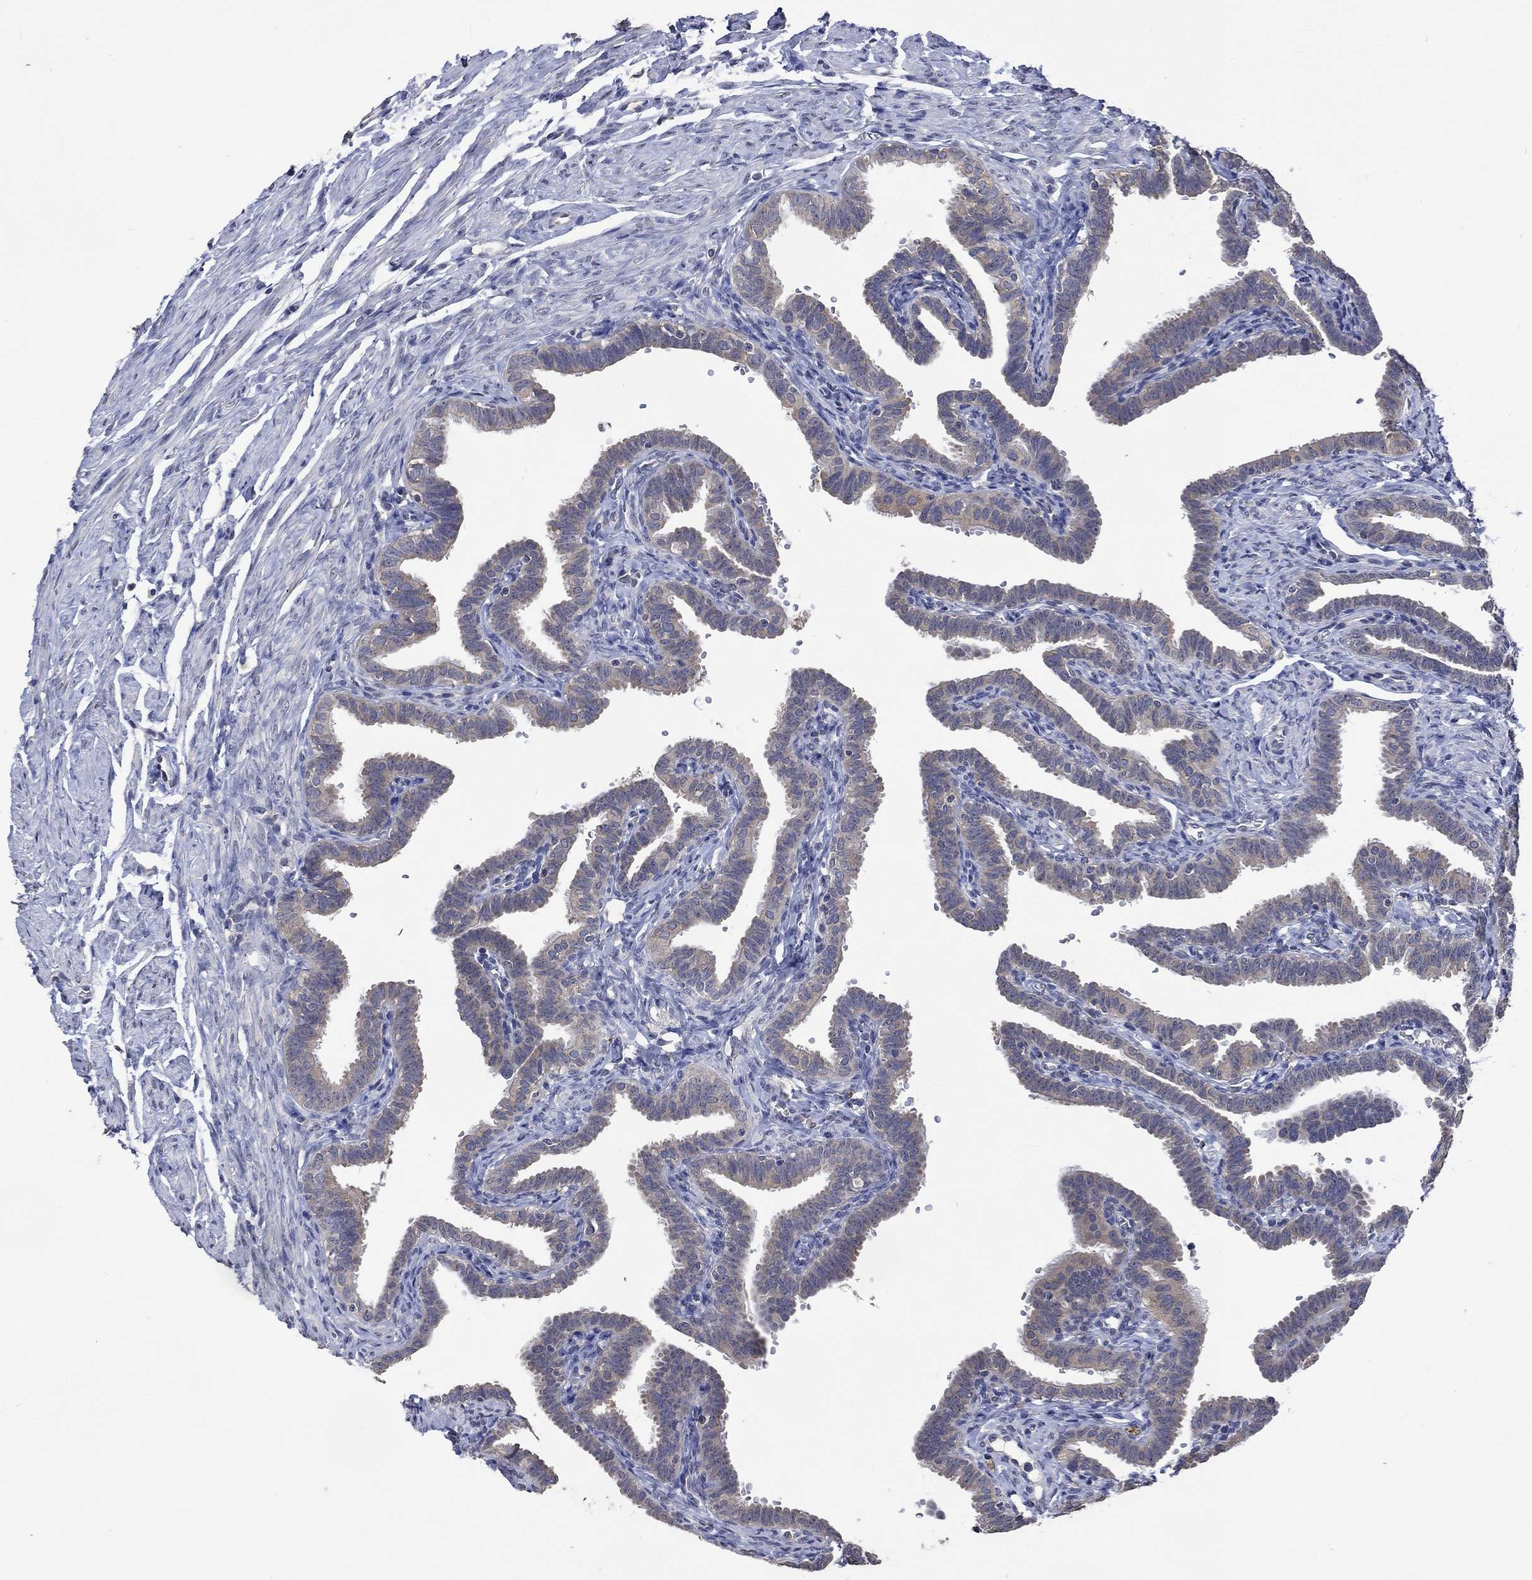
{"staining": {"intensity": "negative", "quantity": "none", "location": "none"}, "tissue": "fallopian tube", "cell_type": "Glandular cells", "image_type": "normal", "snomed": [{"axis": "morphology", "description": "Normal tissue, NOS"}, {"axis": "topography", "description": "Fallopian tube"}, {"axis": "topography", "description": "Ovary"}], "caption": "The histopathology image exhibits no significant positivity in glandular cells of fallopian tube.", "gene": "PTPN20", "patient": {"sex": "female", "age": 57}}